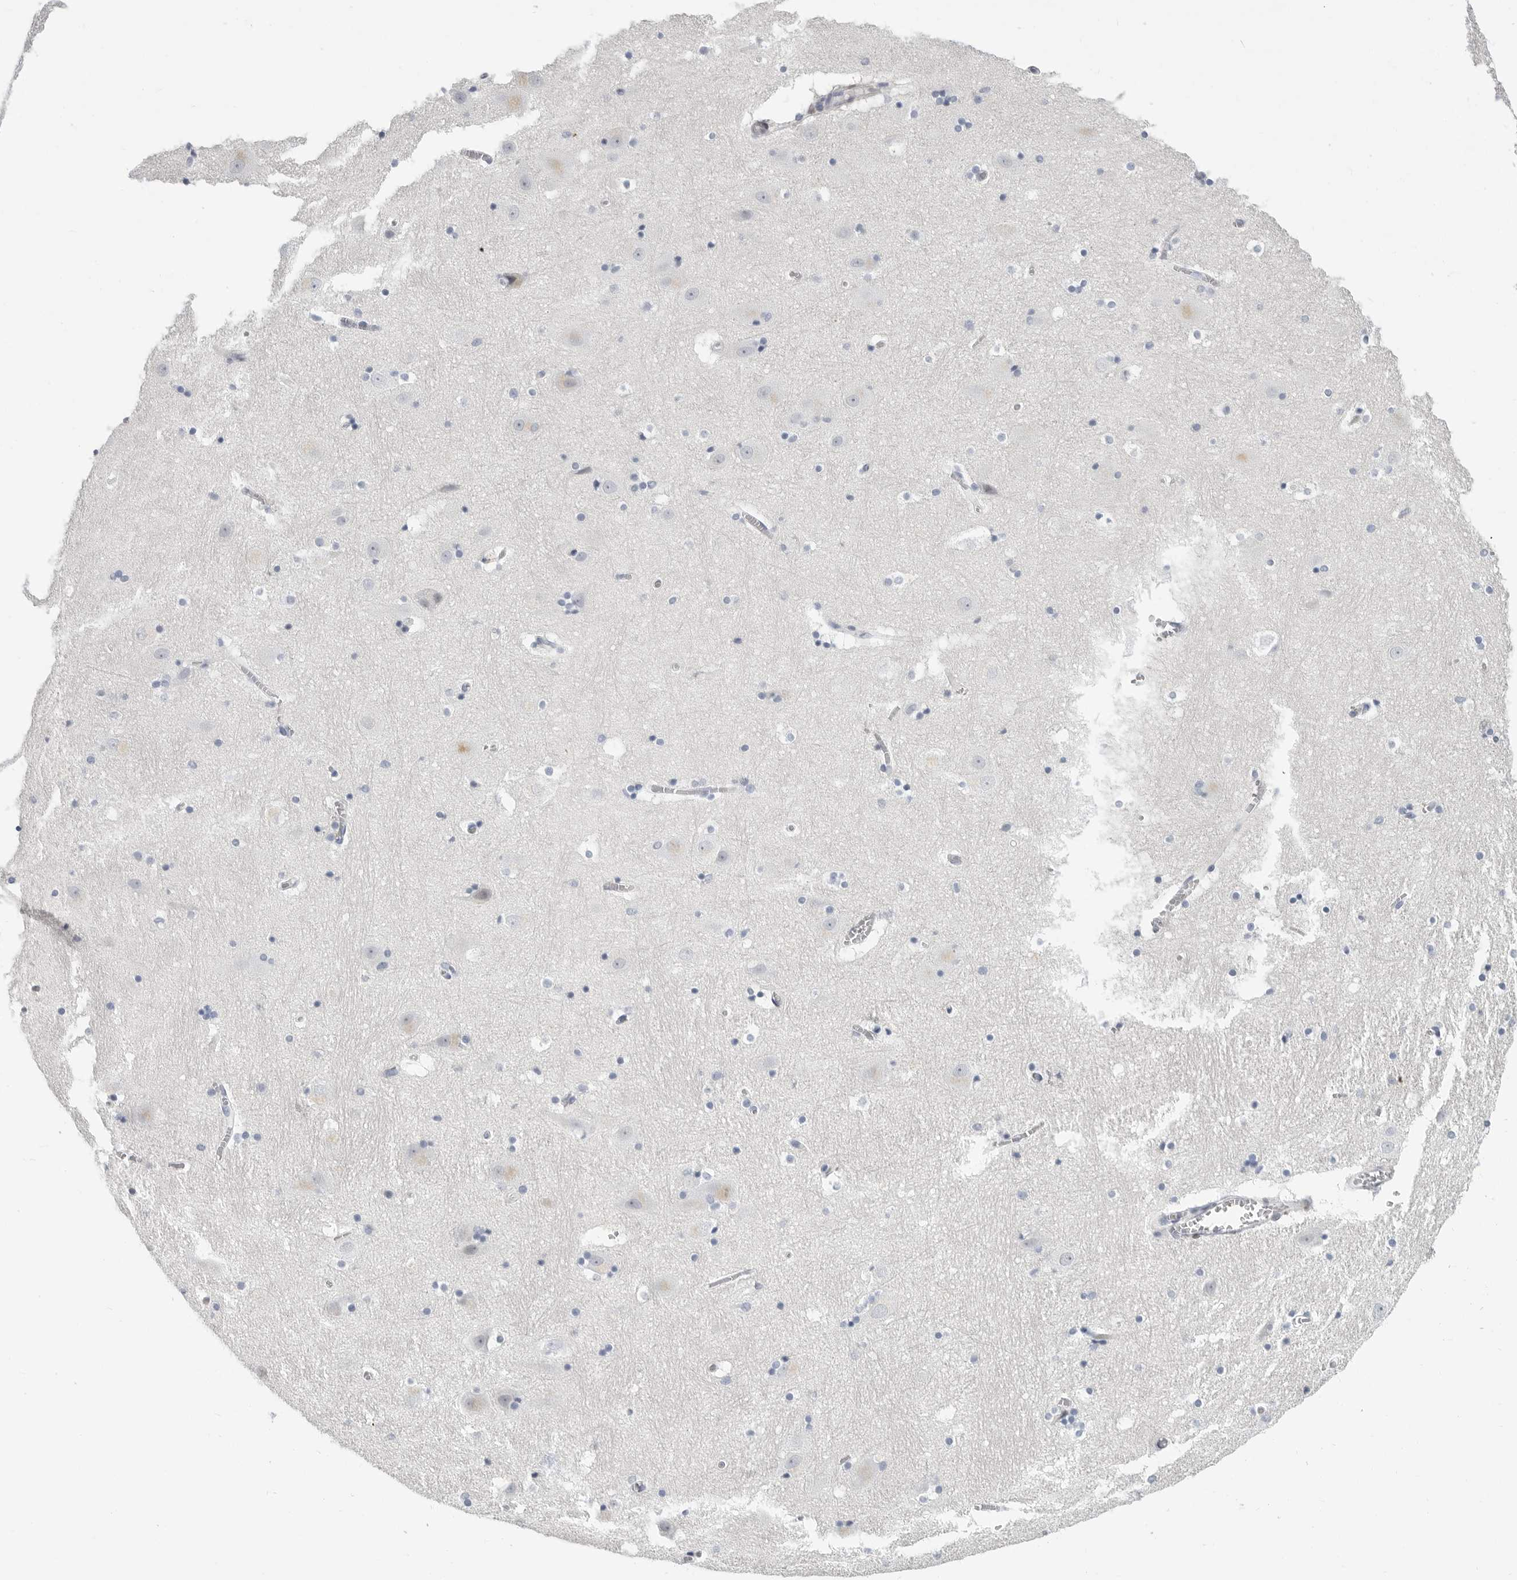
{"staining": {"intensity": "negative", "quantity": "none", "location": "none"}, "tissue": "hippocampus", "cell_type": "Glial cells", "image_type": "normal", "snomed": [{"axis": "morphology", "description": "Normal tissue, NOS"}, {"axis": "topography", "description": "Hippocampus"}], "caption": "Immunohistochemistry photomicrograph of unremarkable human hippocampus stained for a protein (brown), which displays no positivity in glial cells.", "gene": "PLN", "patient": {"sex": "male", "age": 45}}